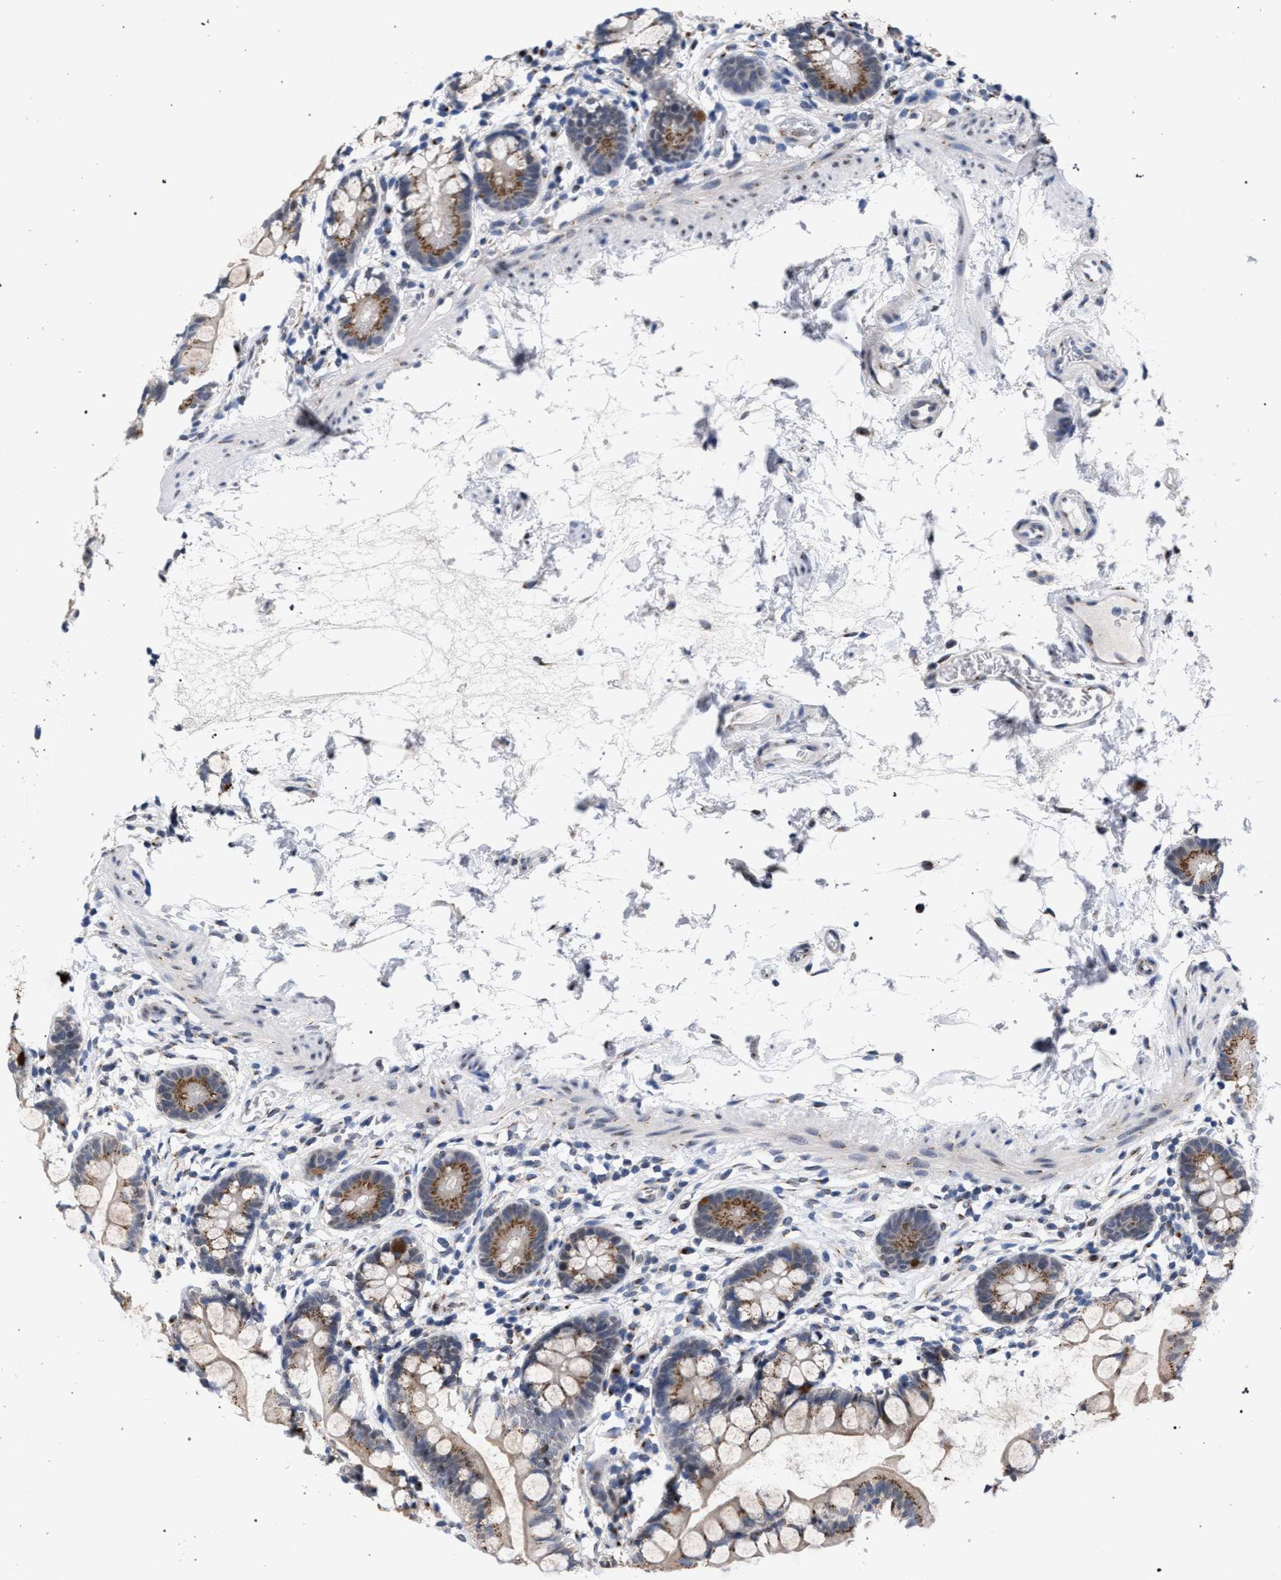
{"staining": {"intensity": "moderate", "quantity": ">75%", "location": "cytoplasmic/membranous"}, "tissue": "small intestine", "cell_type": "Glandular cells", "image_type": "normal", "snomed": [{"axis": "morphology", "description": "Normal tissue, NOS"}, {"axis": "topography", "description": "Small intestine"}], "caption": "A brown stain labels moderate cytoplasmic/membranous staining of a protein in glandular cells of benign small intestine.", "gene": "GOLGA2", "patient": {"sex": "female", "age": 84}}